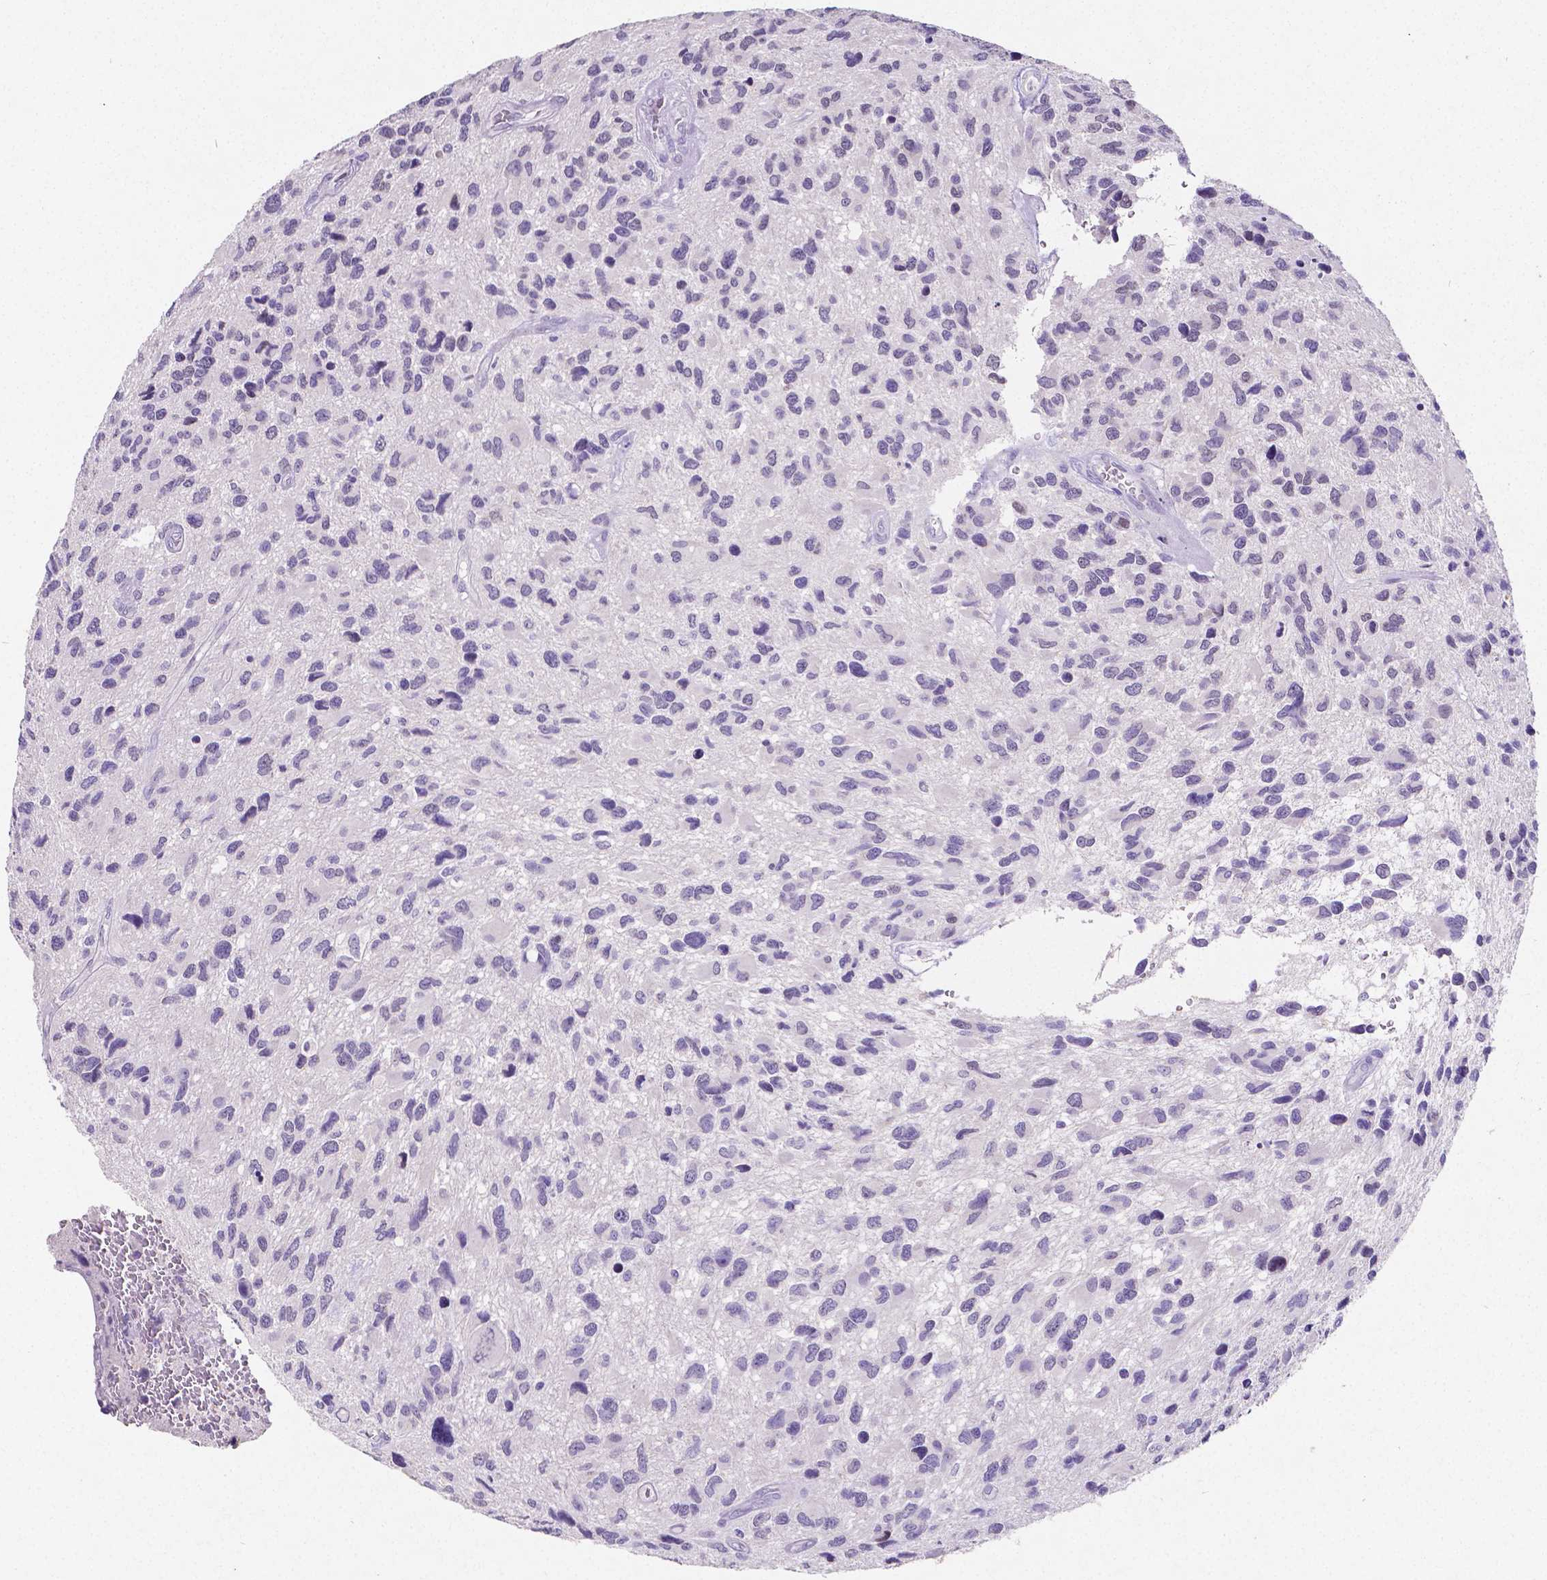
{"staining": {"intensity": "negative", "quantity": "none", "location": "none"}, "tissue": "glioma", "cell_type": "Tumor cells", "image_type": "cancer", "snomed": [{"axis": "morphology", "description": "Glioma, malignant, NOS"}, {"axis": "morphology", "description": "Glioma, malignant, High grade"}, {"axis": "topography", "description": "Brain"}], "caption": "Malignant glioma was stained to show a protein in brown. There is no significant expression in tumor cells. (IHC, brightfield microscopy, high magnification).", "gene": "SATB2", "patient": {"sex": "female", "age": 71}}